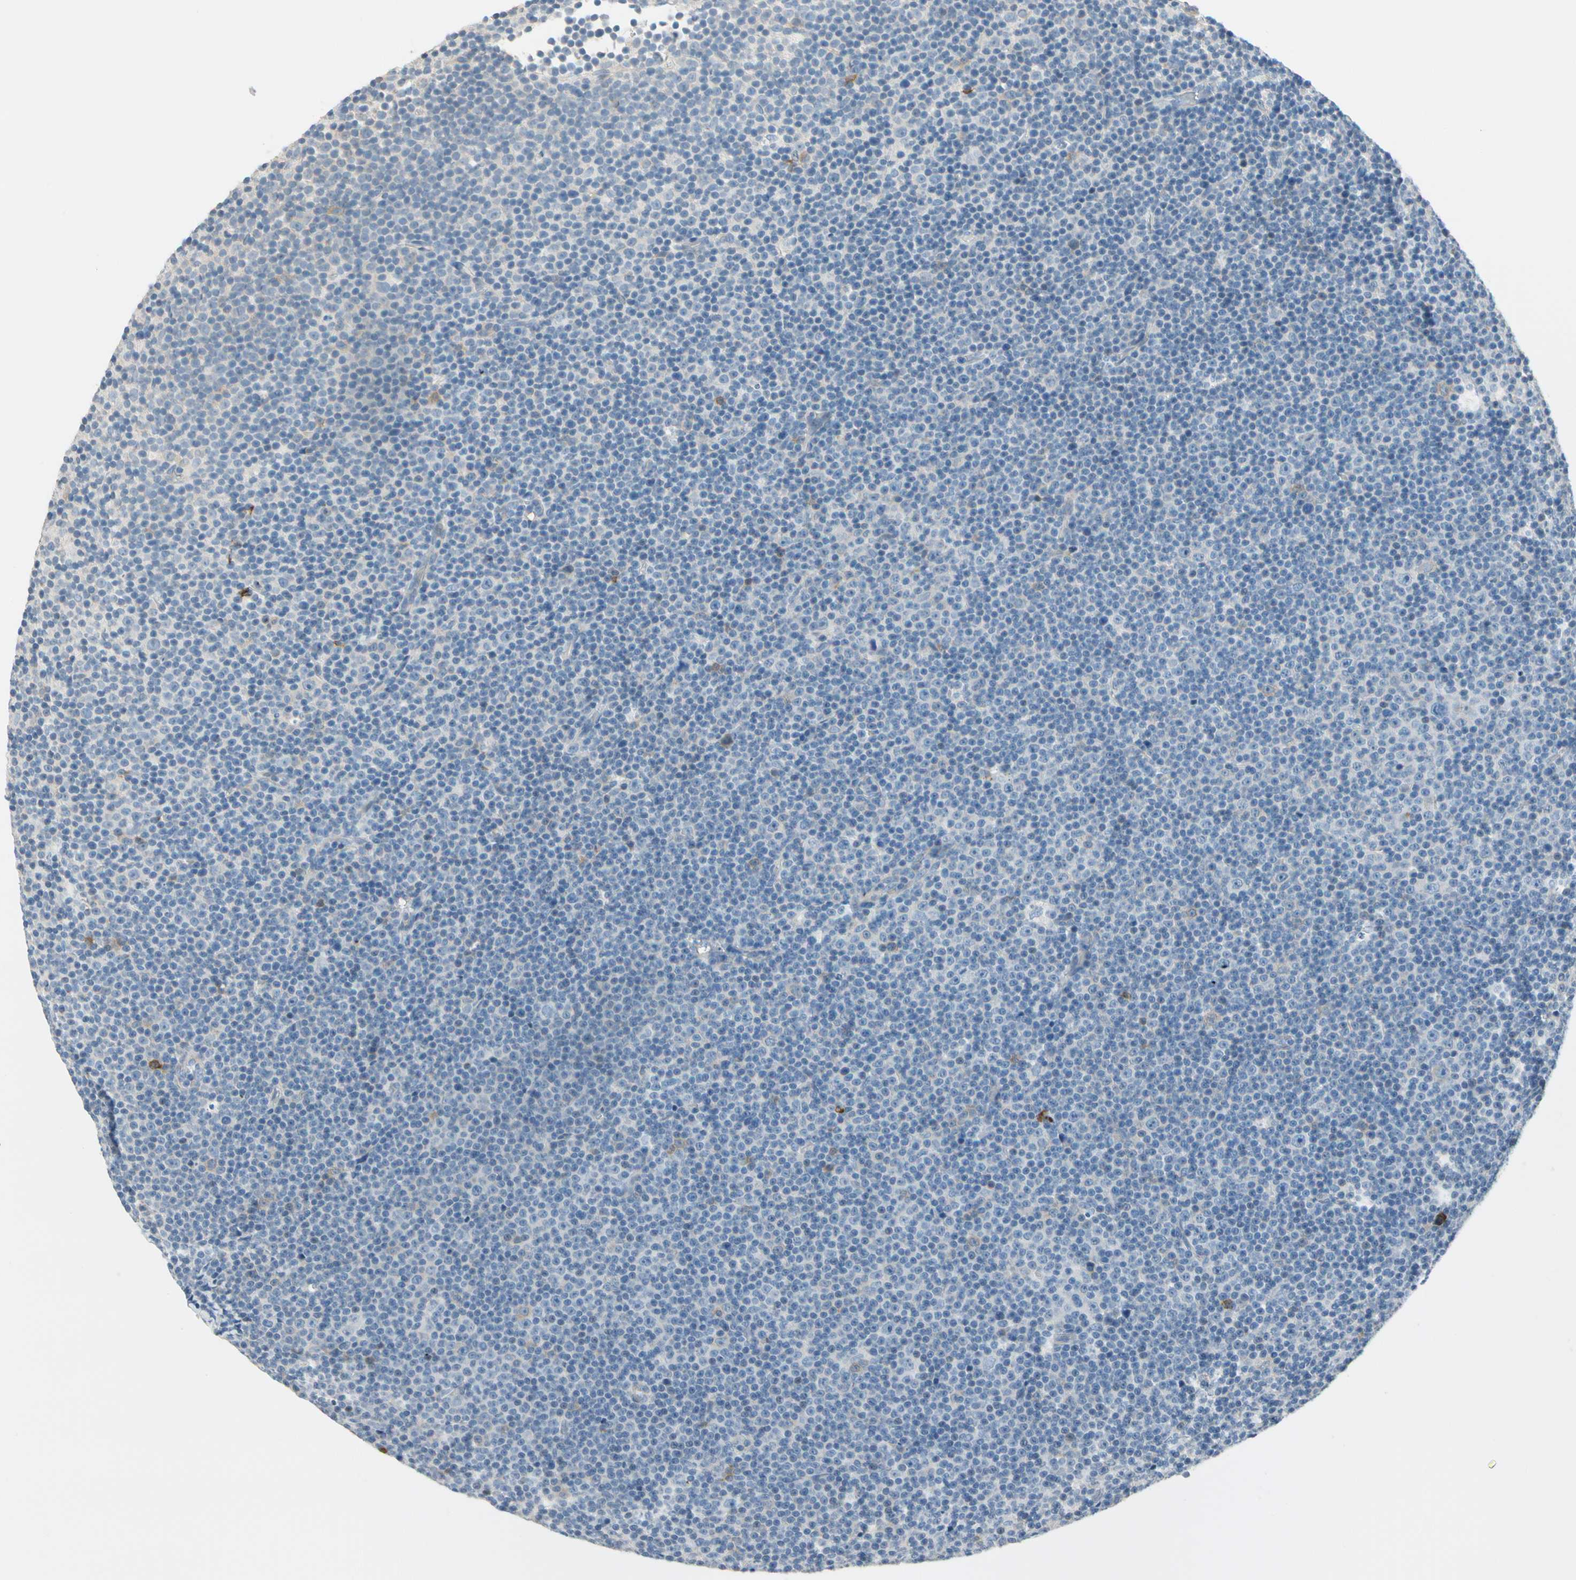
{"staining": {"intensity": "moderate", "quantity": "<25%", "location": "cytoplasmic/membranous"}, "tissue": "lymphoma", "cell_type": "Tumor cells", "image_type": "cancer", "snomed": [{"axis": "morphology", "description": "Malignant lymphoma, non-Hodgkin's type, Low grade"}, {"axis": "topography", "description": "Lymph node"}], "caption": "Moderate cytoplasmic/membranous staining is identified in approximately <25% of tumor cells in low-grade malignant lymphoma, non-Hodgkin's type. The staining is performed using DAB (3,3'-diaminobenzidine) brown chromogen to label protein expression. The nuclei are counter-stained blue using hematoxylin.", "gene": "STK40", "patient": {"sex": "female", "age": 67}}